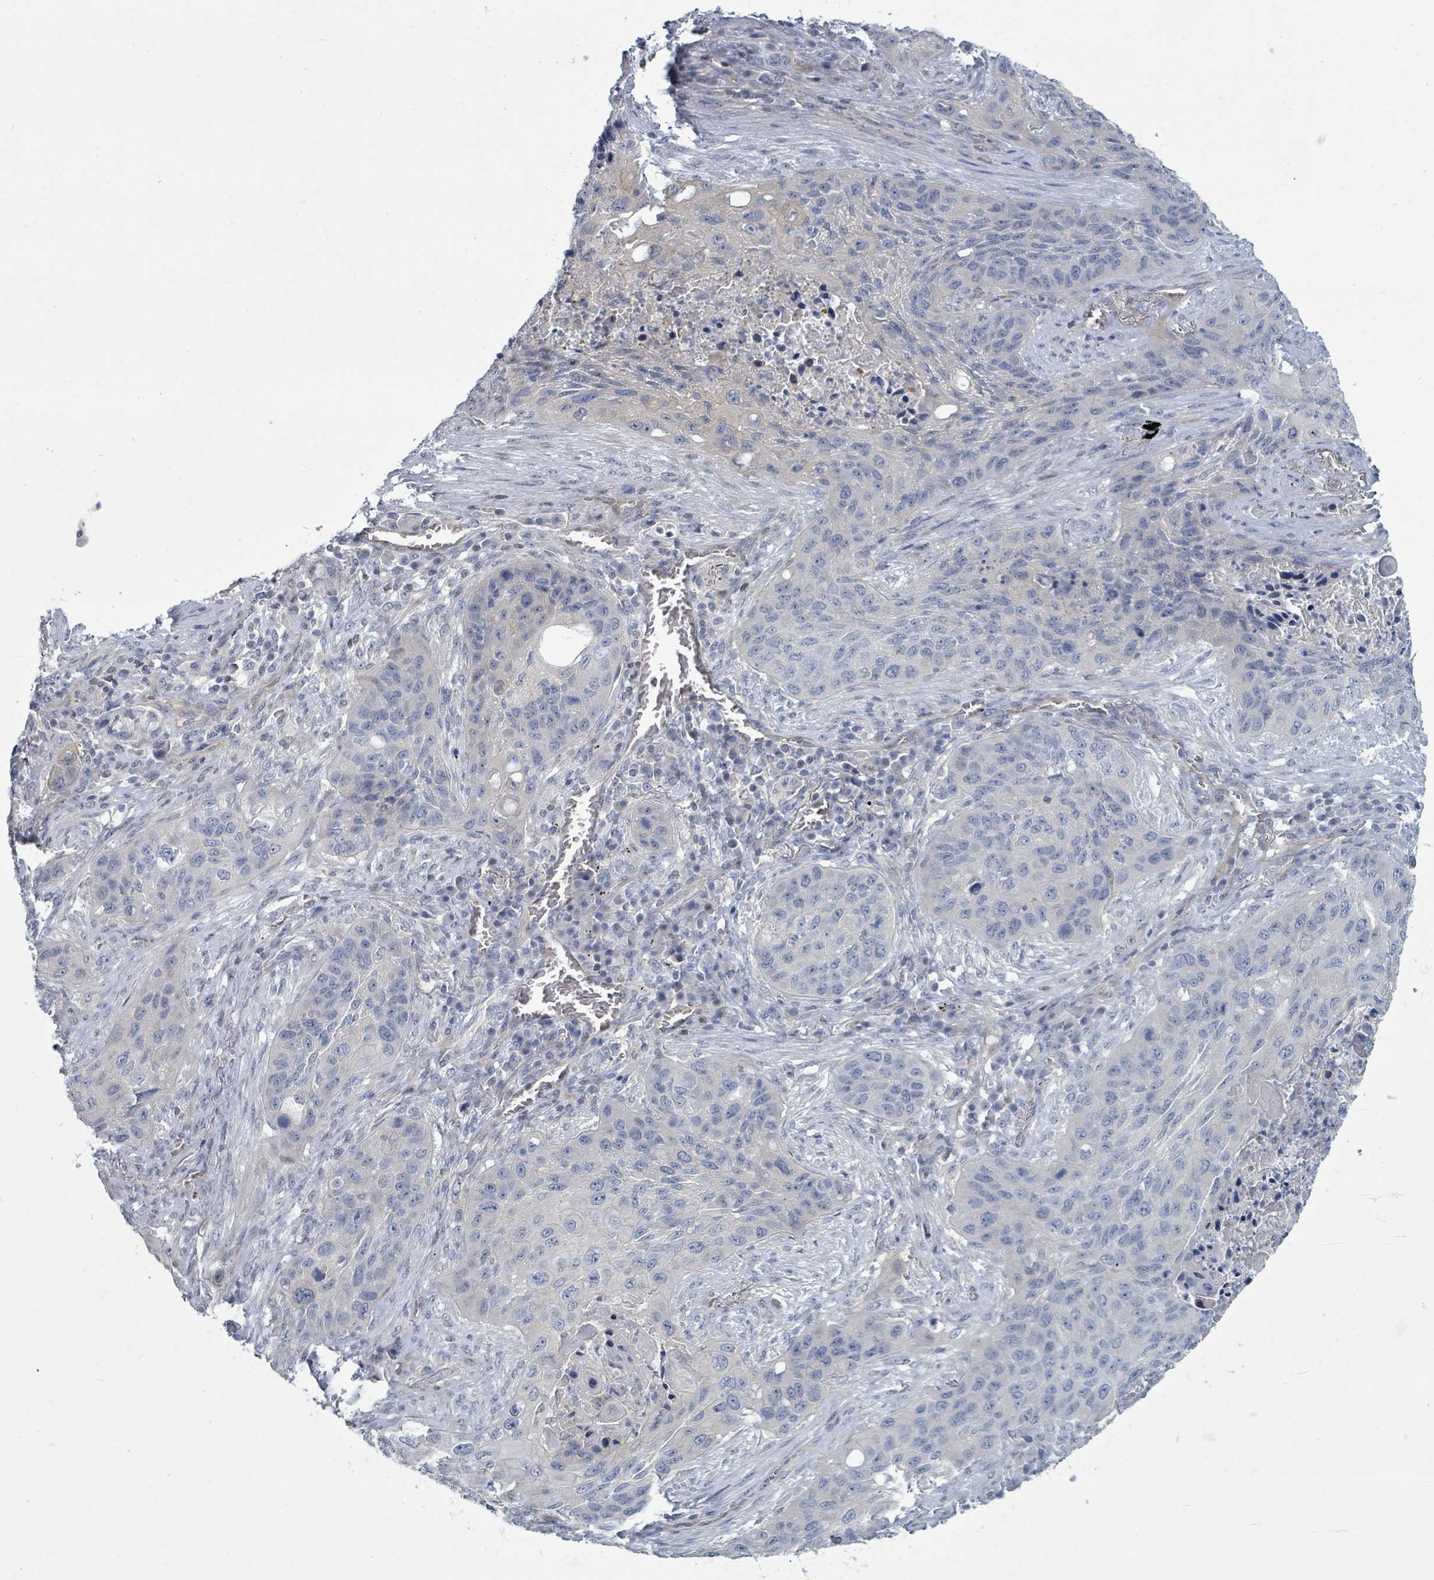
{"staining": {"intensity": "negative", "quantity": "none", "location": "none"}, "tissue": "lung cancer", "cell_type": "Tumor cells", "image_type": "cancer", "snomed": [{"axis": "morphology", "description": "Squamous cell carcinoma, NOS"}, {"axis": "topography", "description": "Lung"}], "caption": "Tumor cells are negative for brown protein staining in lung cancer (squamous cell carcinoma).", "gene": "SLC25A45", "patient": {"sex": "female", "age": 63}}